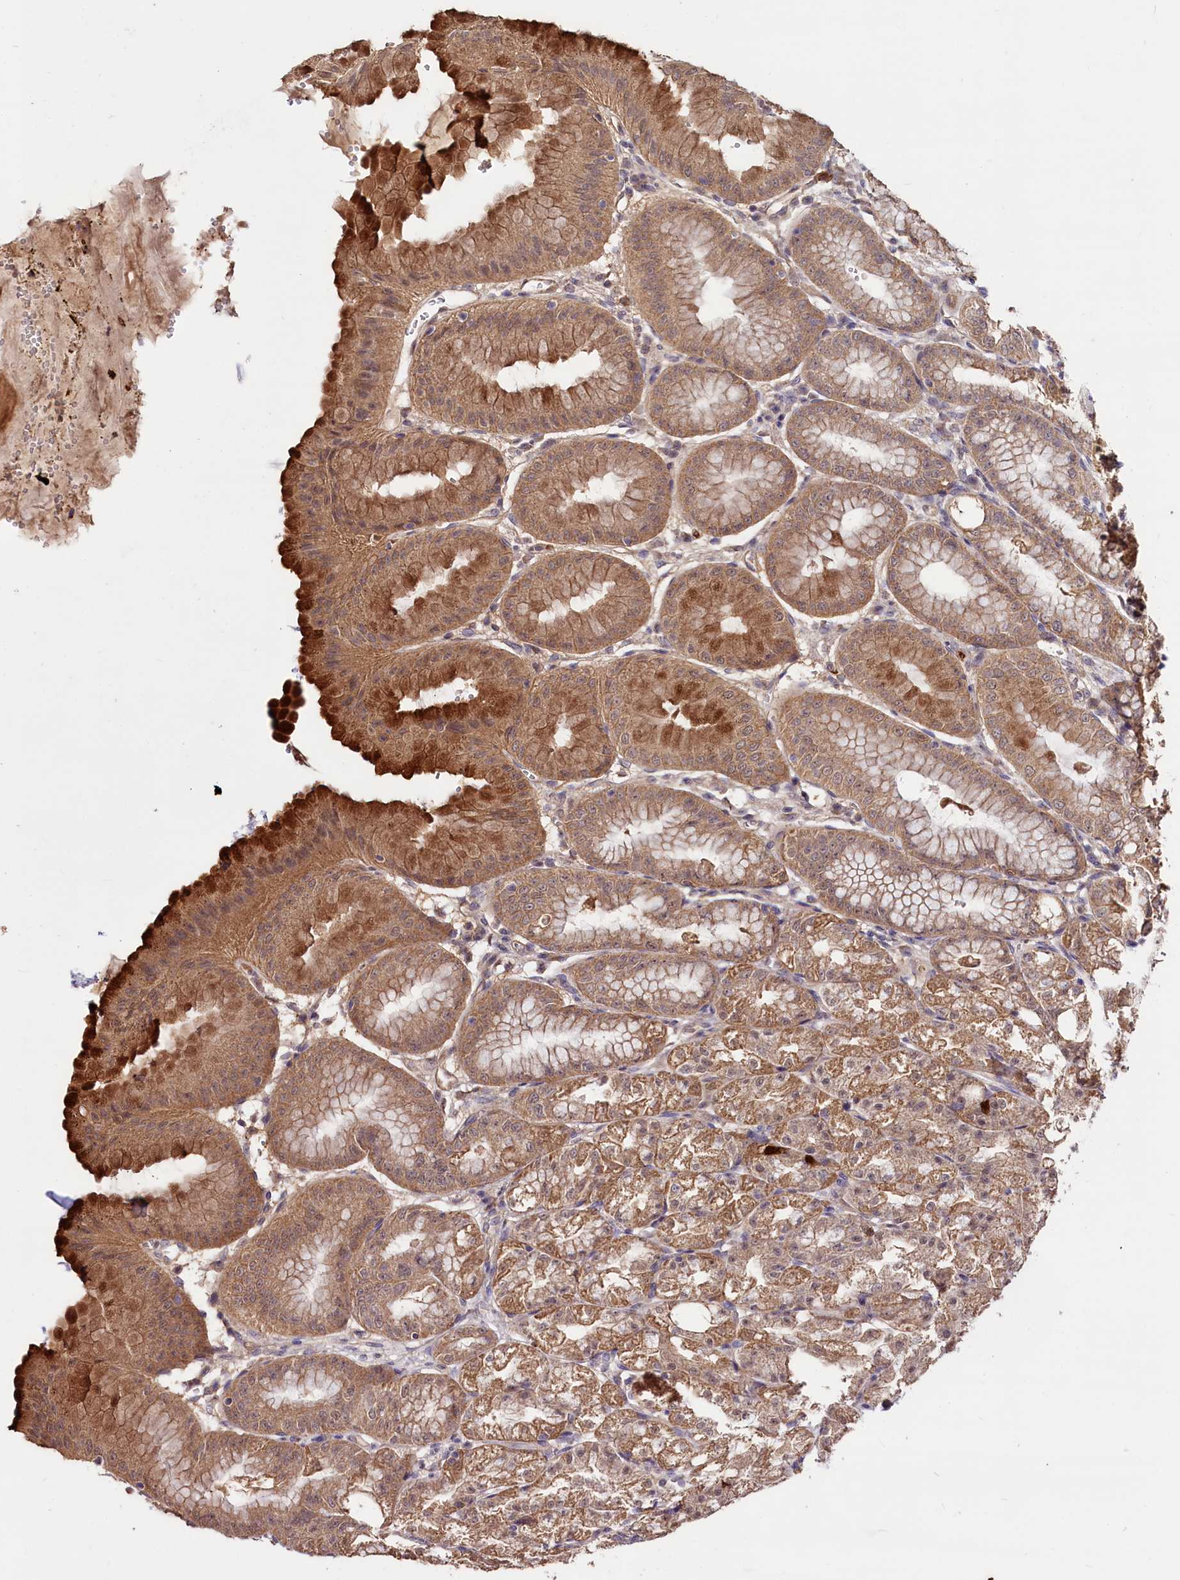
{"staining": {"intensity": "moderate", "quantity": ">75%", "location": "cytoplasmic/membranous"}, "tissue": "stomach", "cell_type": "Glandular cells", "image_type": "normal", "snomed": [{"axis": "morphology", "description": "Normal tissue, NOS"}, {"axis": "topography", "description": "Stomach, lower"}], "caption": "DAB (3,3'-diaminobenzidine) immunohistochemical staining of benign human stomach demonstrates moderate cytoplasmic/membranous protein positivity in about >75% of glandular cells. (DAB = brown stain, brightfield microscopy at high magnification).", "gene": "KLRB1", "patient": {"sex": "male", "age": 71}}